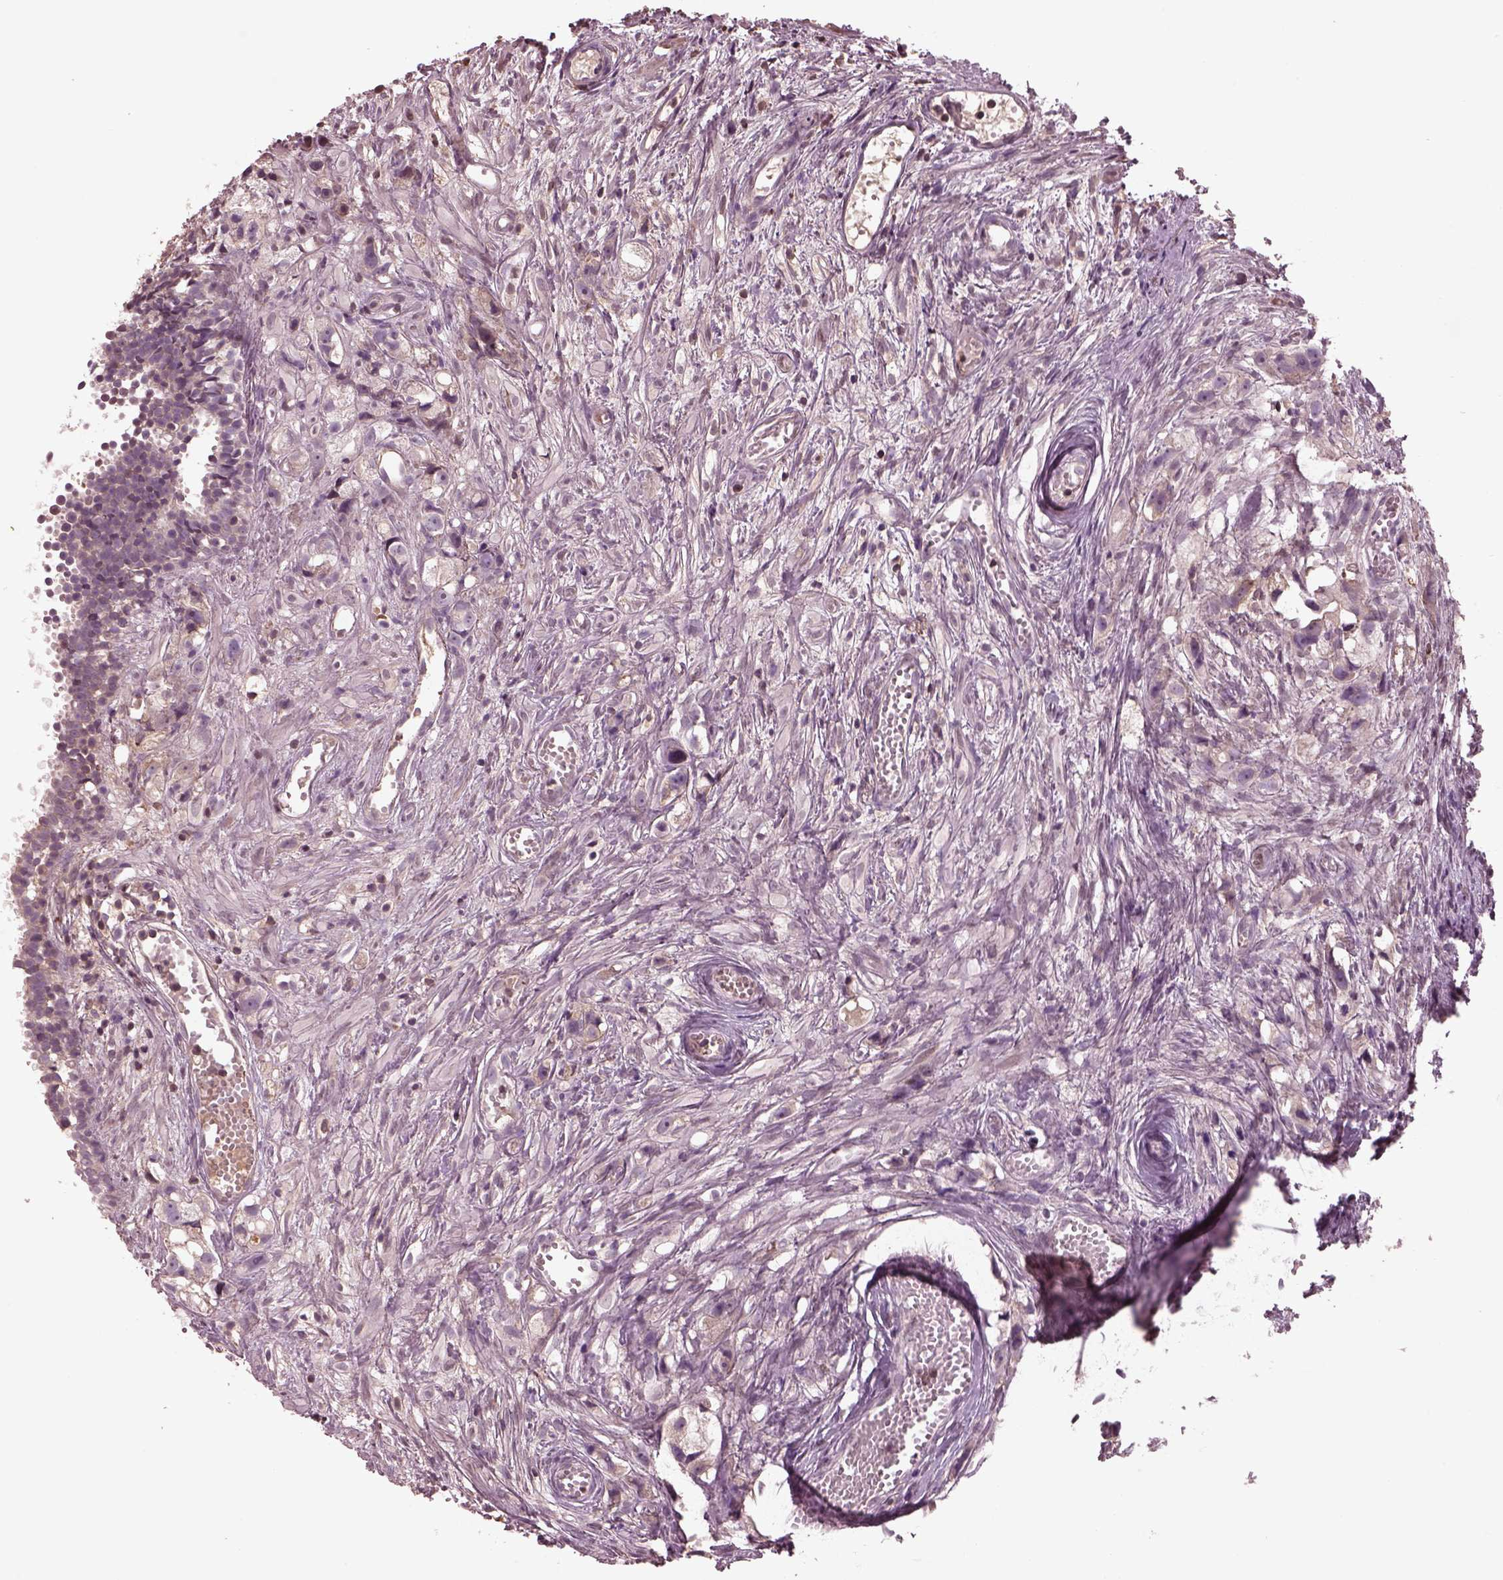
{"staining": {"intensity": "negative", "quantity": "none", "location": "none"}, "tissue": "prostate cancer", "cell_type": "Tumor cells", "image_type": "cancer", "snomed": [{"axis": "morphology", "description": "Adenocarcinoma, High grade"}, {"axis": "topography", "description": "Prostate"}], "caption": "Human prostate cancer stained for a protein using immunohistochemistry reveals no staining in tumor cells.", "gene": "PTX4", "patient": {"sex": "male", "age": 75}}